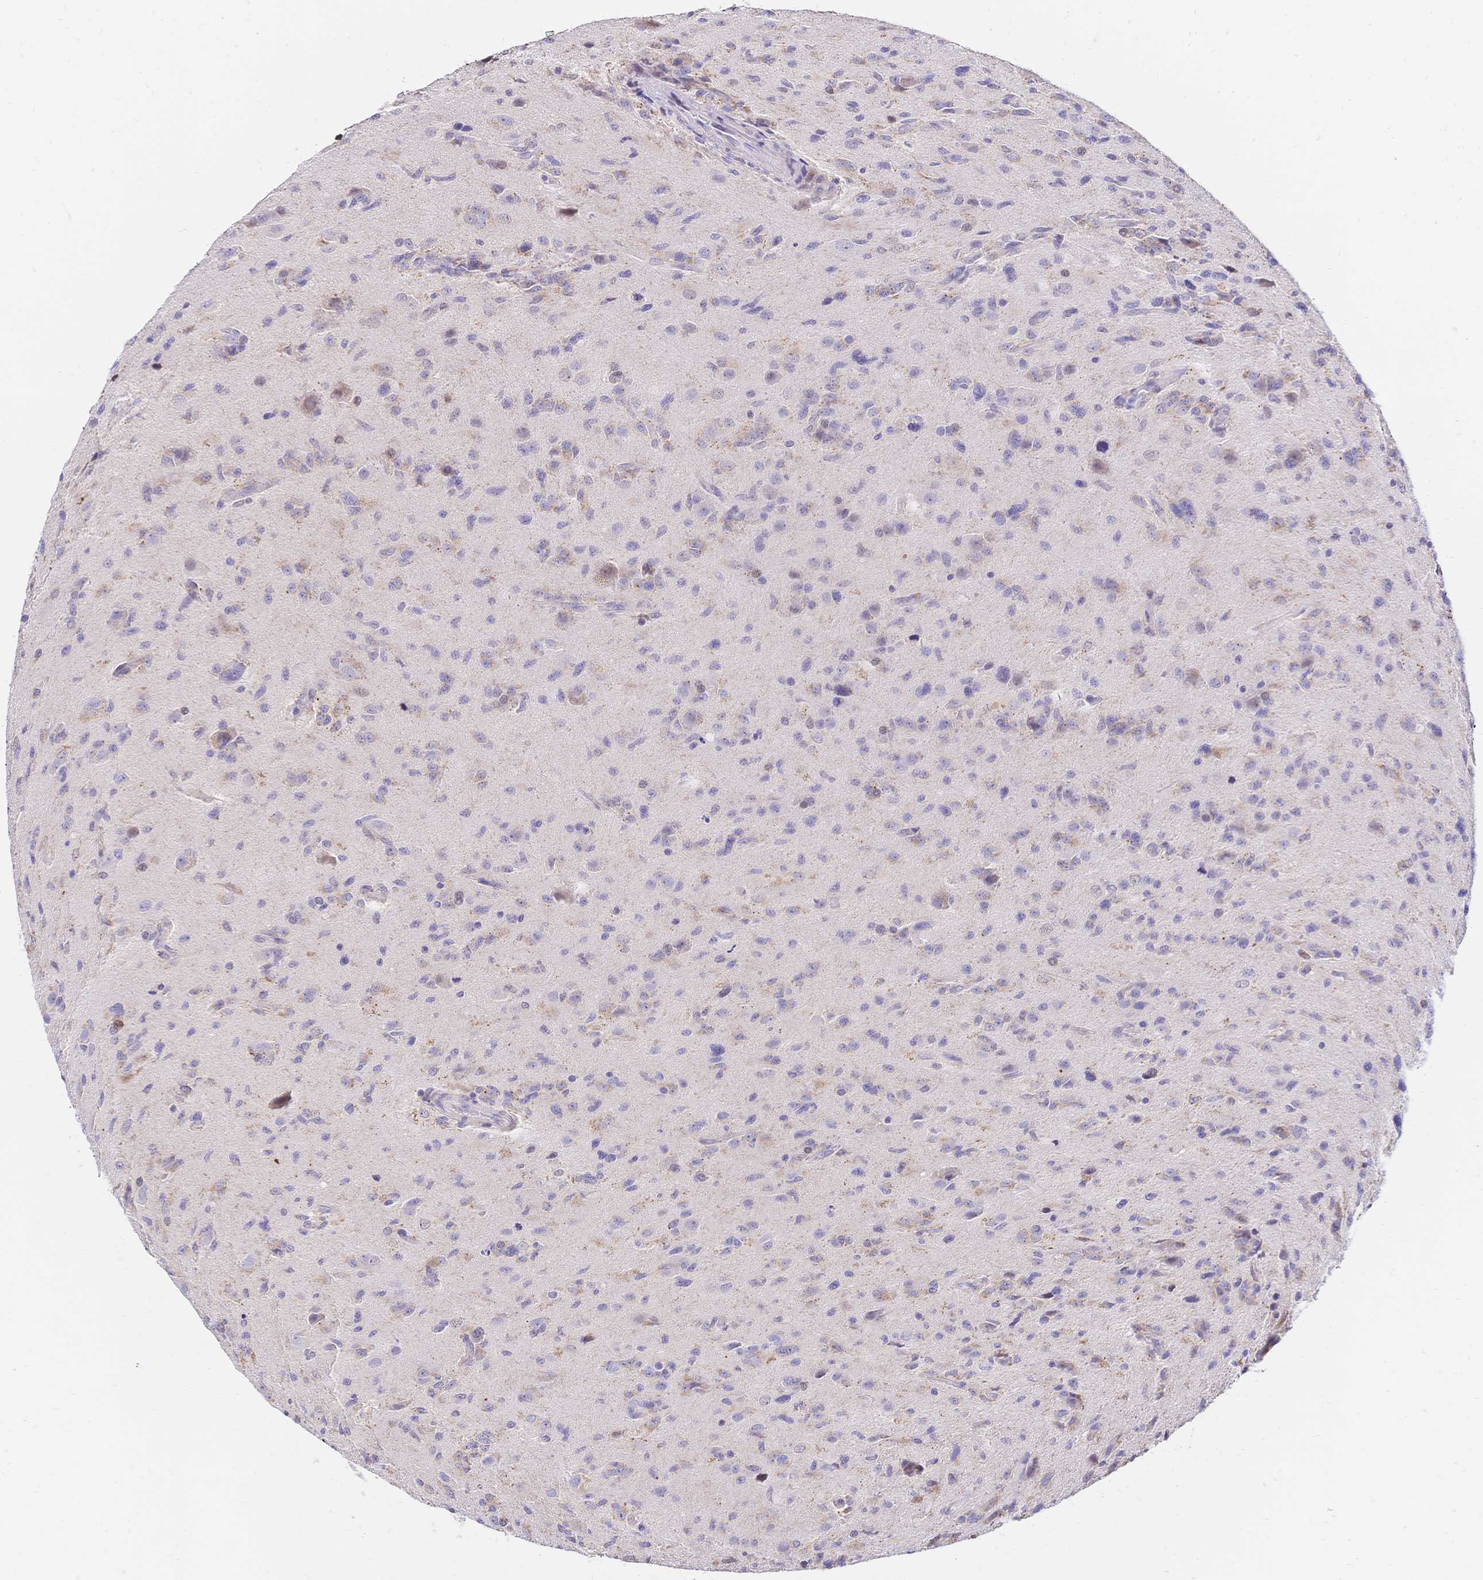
{"staining": {"intensity": "moderate", "quantity": "<25%", "location": "cytoplasmic/membranous"}, "tissue": "glioma", "cell_type": "Tumor cells", "image_type": "cancer", "snomed": [{"axis": "morphology", "description": "Glioma, malignant, High grade"}, {"axis": "topography", "description": "Brain"}], "caption": "An image of malignant glioma (high-grade) stained for a protein shows moderate cytoplasmic/membranous brown staining in tumor cells.", "gene": "CLEC18B", "patient": {"sex": "male", "age": 68}}